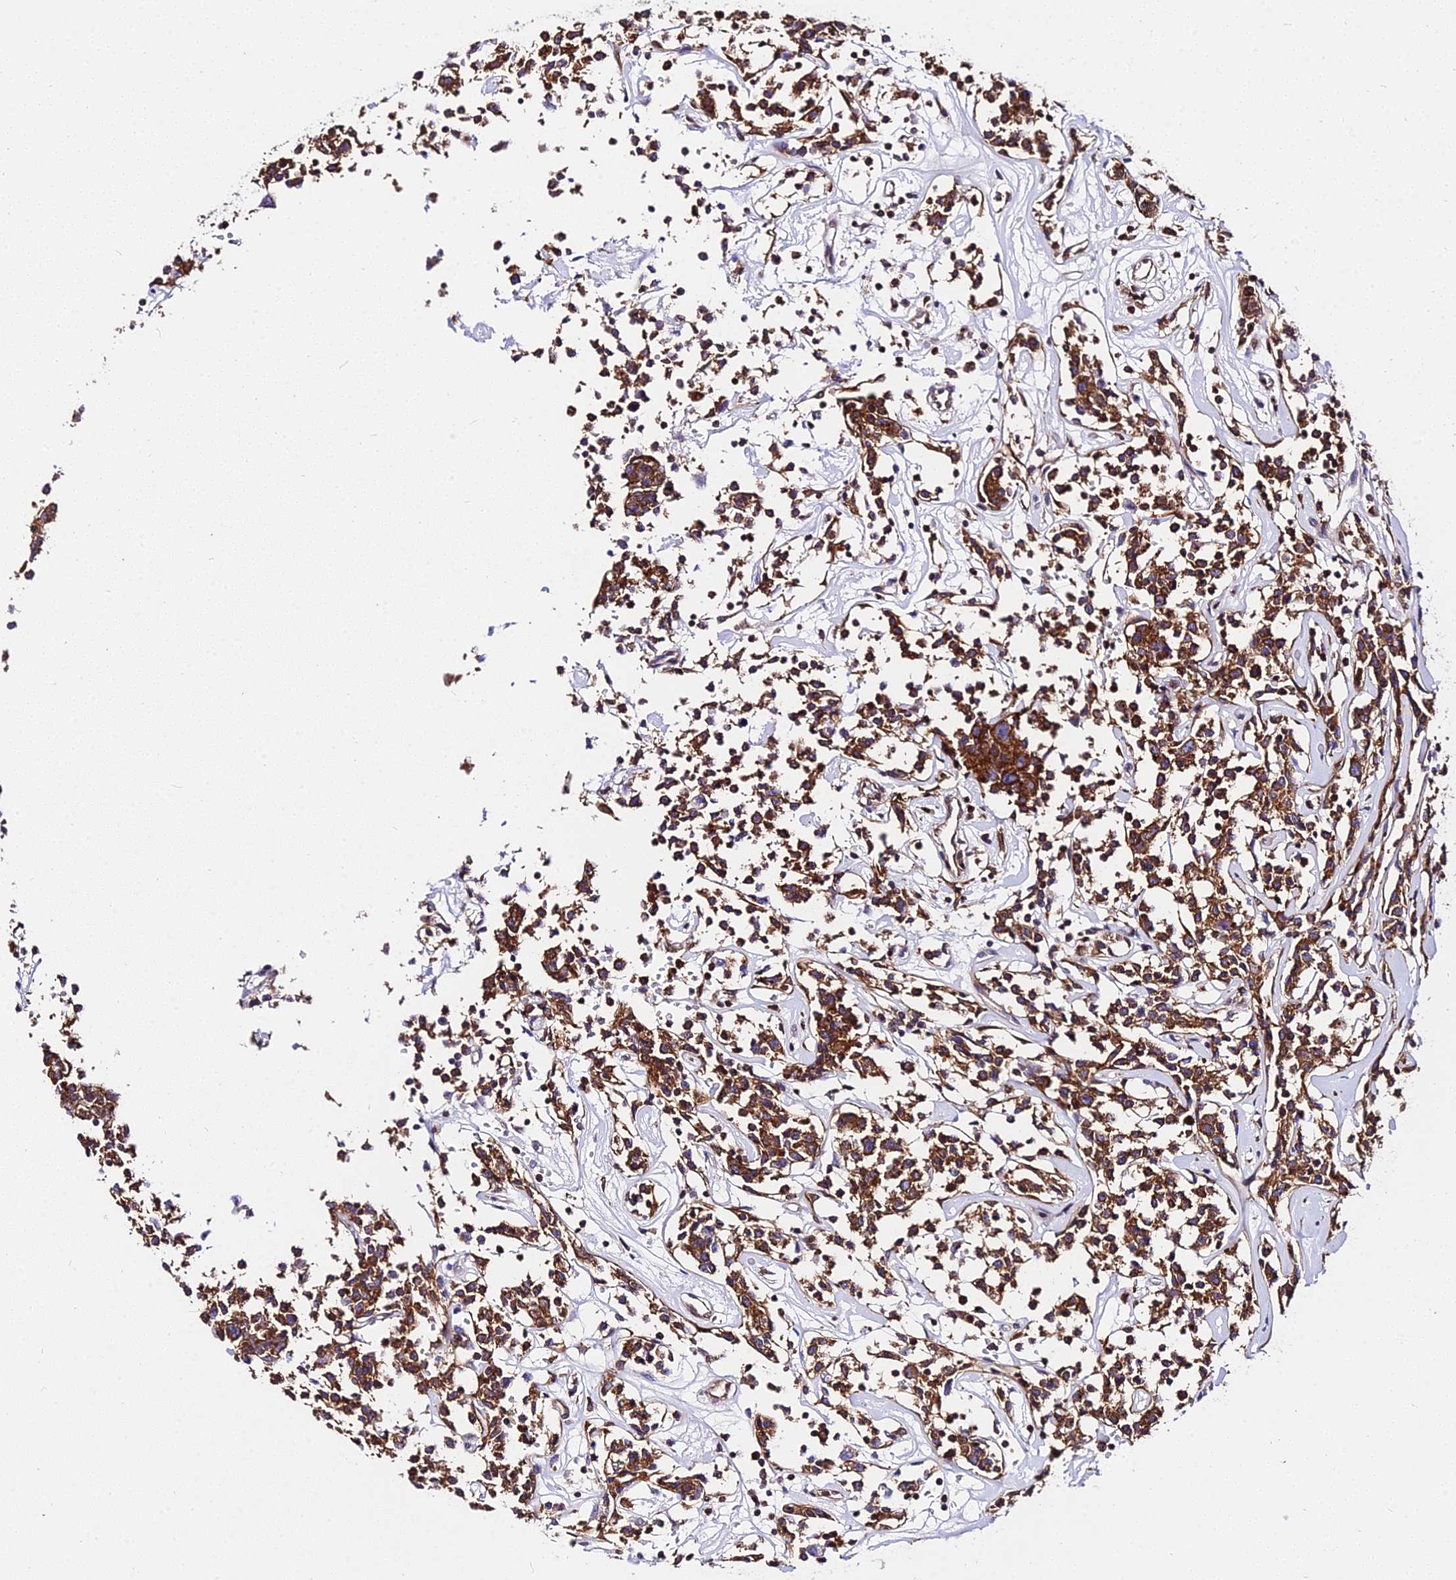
{"staining": {"intensity": "strong", "quantity": ">75%", "location": "cytoplasmic/membranous"}, "tissue": "lymphoma", "cell_type": "Tumor cells", "image_type": "cancer", "snomed": [{"axis": "morphology", "description": "Malignant lymphoma, non-Hodgkin's type, Low grade"}, {"axis": "topography", "description": "Small intestine"}], "caption": "Strong cytoplasmic/membranous protein expression is seen in approximately >75% of tumor cells in lymphoma.", "gene": "CSRP1", "patient": {"sex": "female", "age": 59}}